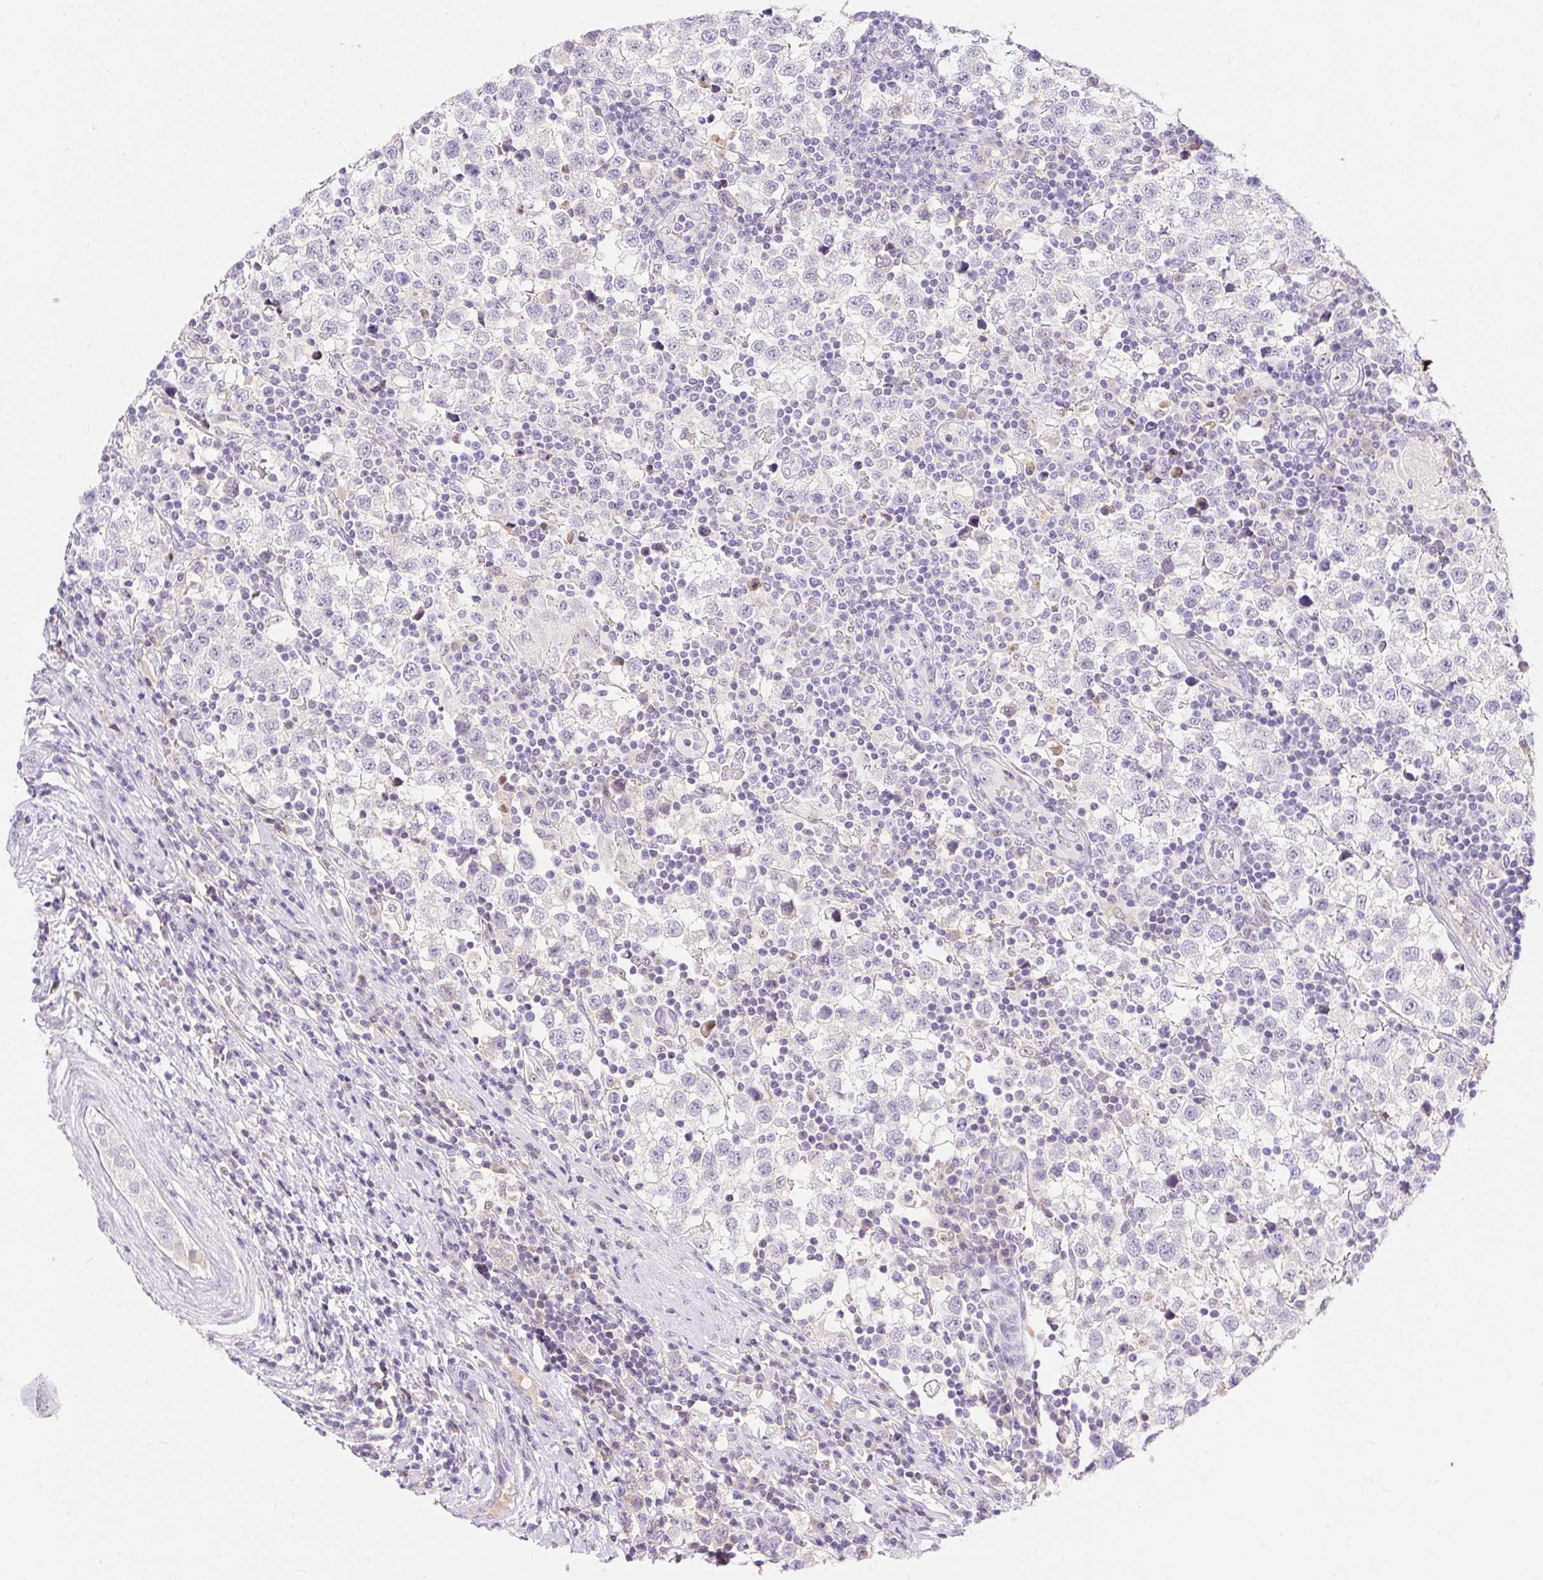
{"staining": {"intensity": "negative", "quantity": "none", "location": "none"}, "tissue": "testis cancer", "cell_type": "Tumor cells", "image_type": "cancer", "snomed": [{"axis": "morphology", "description": "Seminoma, NOS"}, {"axis": "topography", "description": "Testis"}], "caption": "Micrograph shows no significant protein expression in tumor cells of testis cancer. The staining was performed using DAB (3,3'-diaminobenzidine) to visualize the protein expression in brown, while the nuclei were stained in blue with hematoxylin (Magnification: 20x).", "gene": "TMEM150C", "patient": {"sex": "male", "age": 34}}